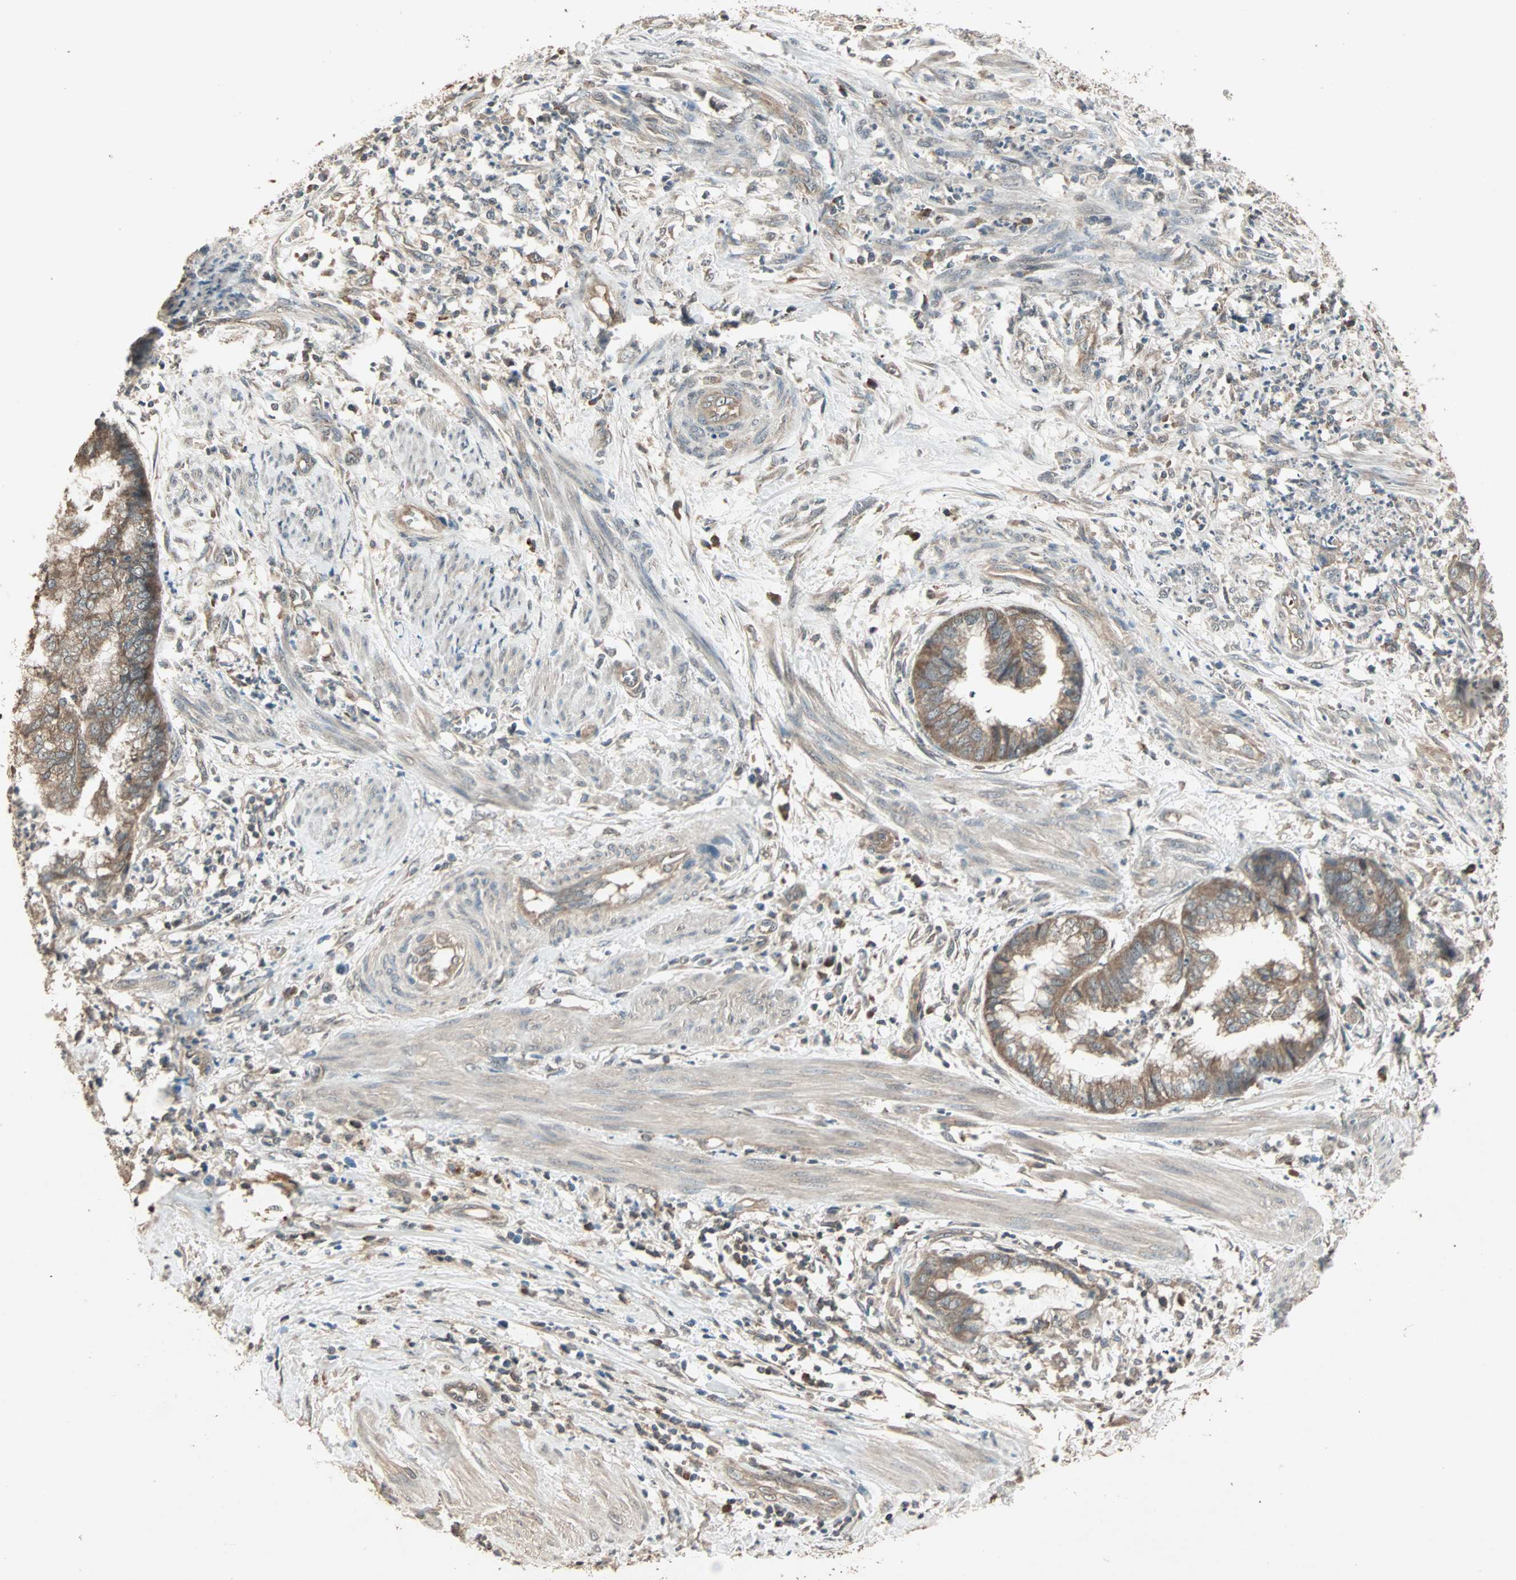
{"staining": {"intensity": "moderate", "quantity": ">75%", "location": "cytoplasmic/membranous"}, "tissue": "endometrial cancer", "cell_type": "Tumor cells", "image_type": "cancer", "snomed": [{"axis": "morphology", "description": "Necrosis, NOS"}, {"axis": "morphology", "description": "Adenocarcinoma, NOS"}, {"axis": "topography", "description": "Endometrium"}], "caption": "Endometrial cancer stained for a protein (brown) displays moderate cytoplasmic/membranous positive expression in approximately >75% of tumor cells.", "gene": "UBAC1", "patient": {"sex": "female", "age": 79}}